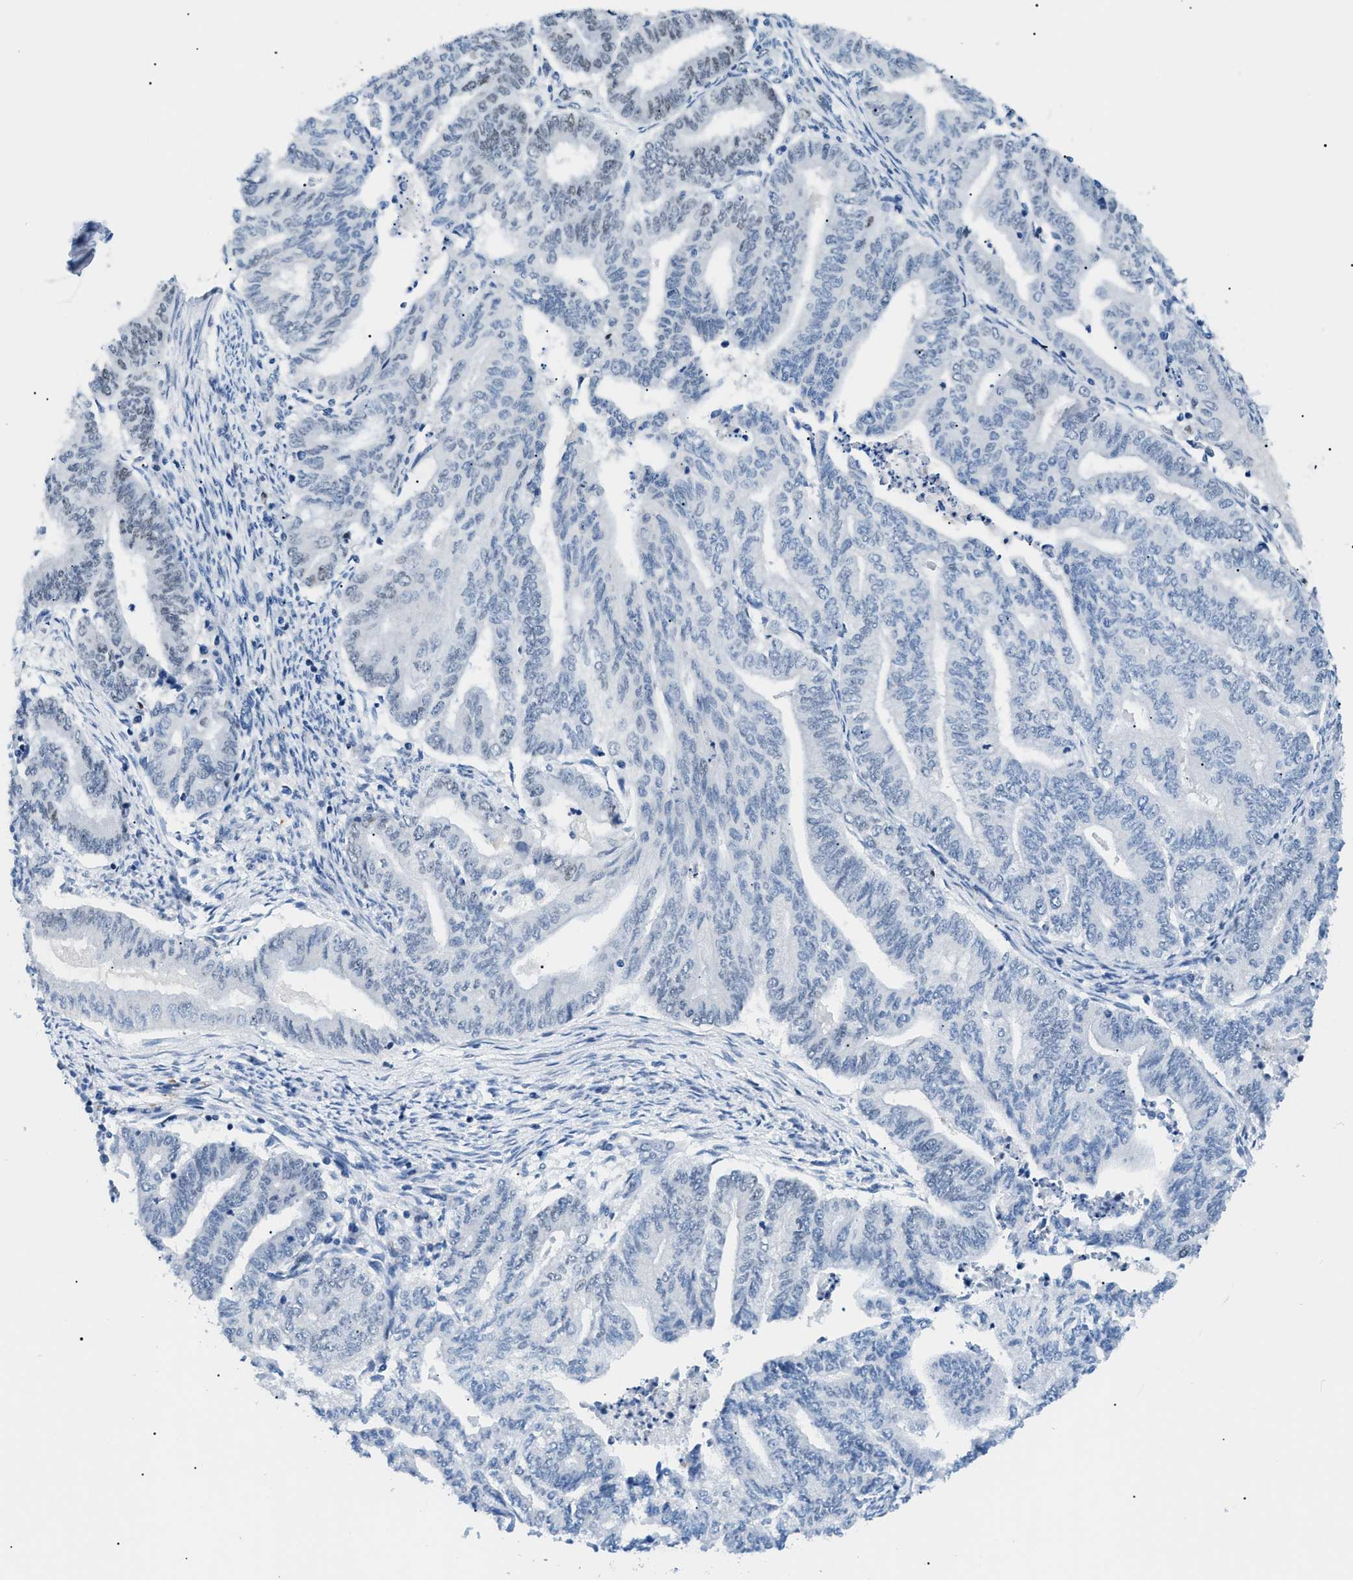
{"staining": {"intensity": "weak", "quantity": "25%-75%", "location": "nuclear"}, "tissue": "endometrial cancer", "cell_type": "Tumor cells", "image_type": "cancer", "snomed": [{"axis": "morphology", "description": "Adenocarcinoma, NOS"}, {"axis": "topography", "description": "Endometrium"}], "caption": "Endometrial cancer was stained to show a protein in brown. There is low levels of weak nuclear positivity in approximately 25%-75% of tumor cells.", "gene": "SMARCC1", "patient": {"sex": "female", "age": 79}}